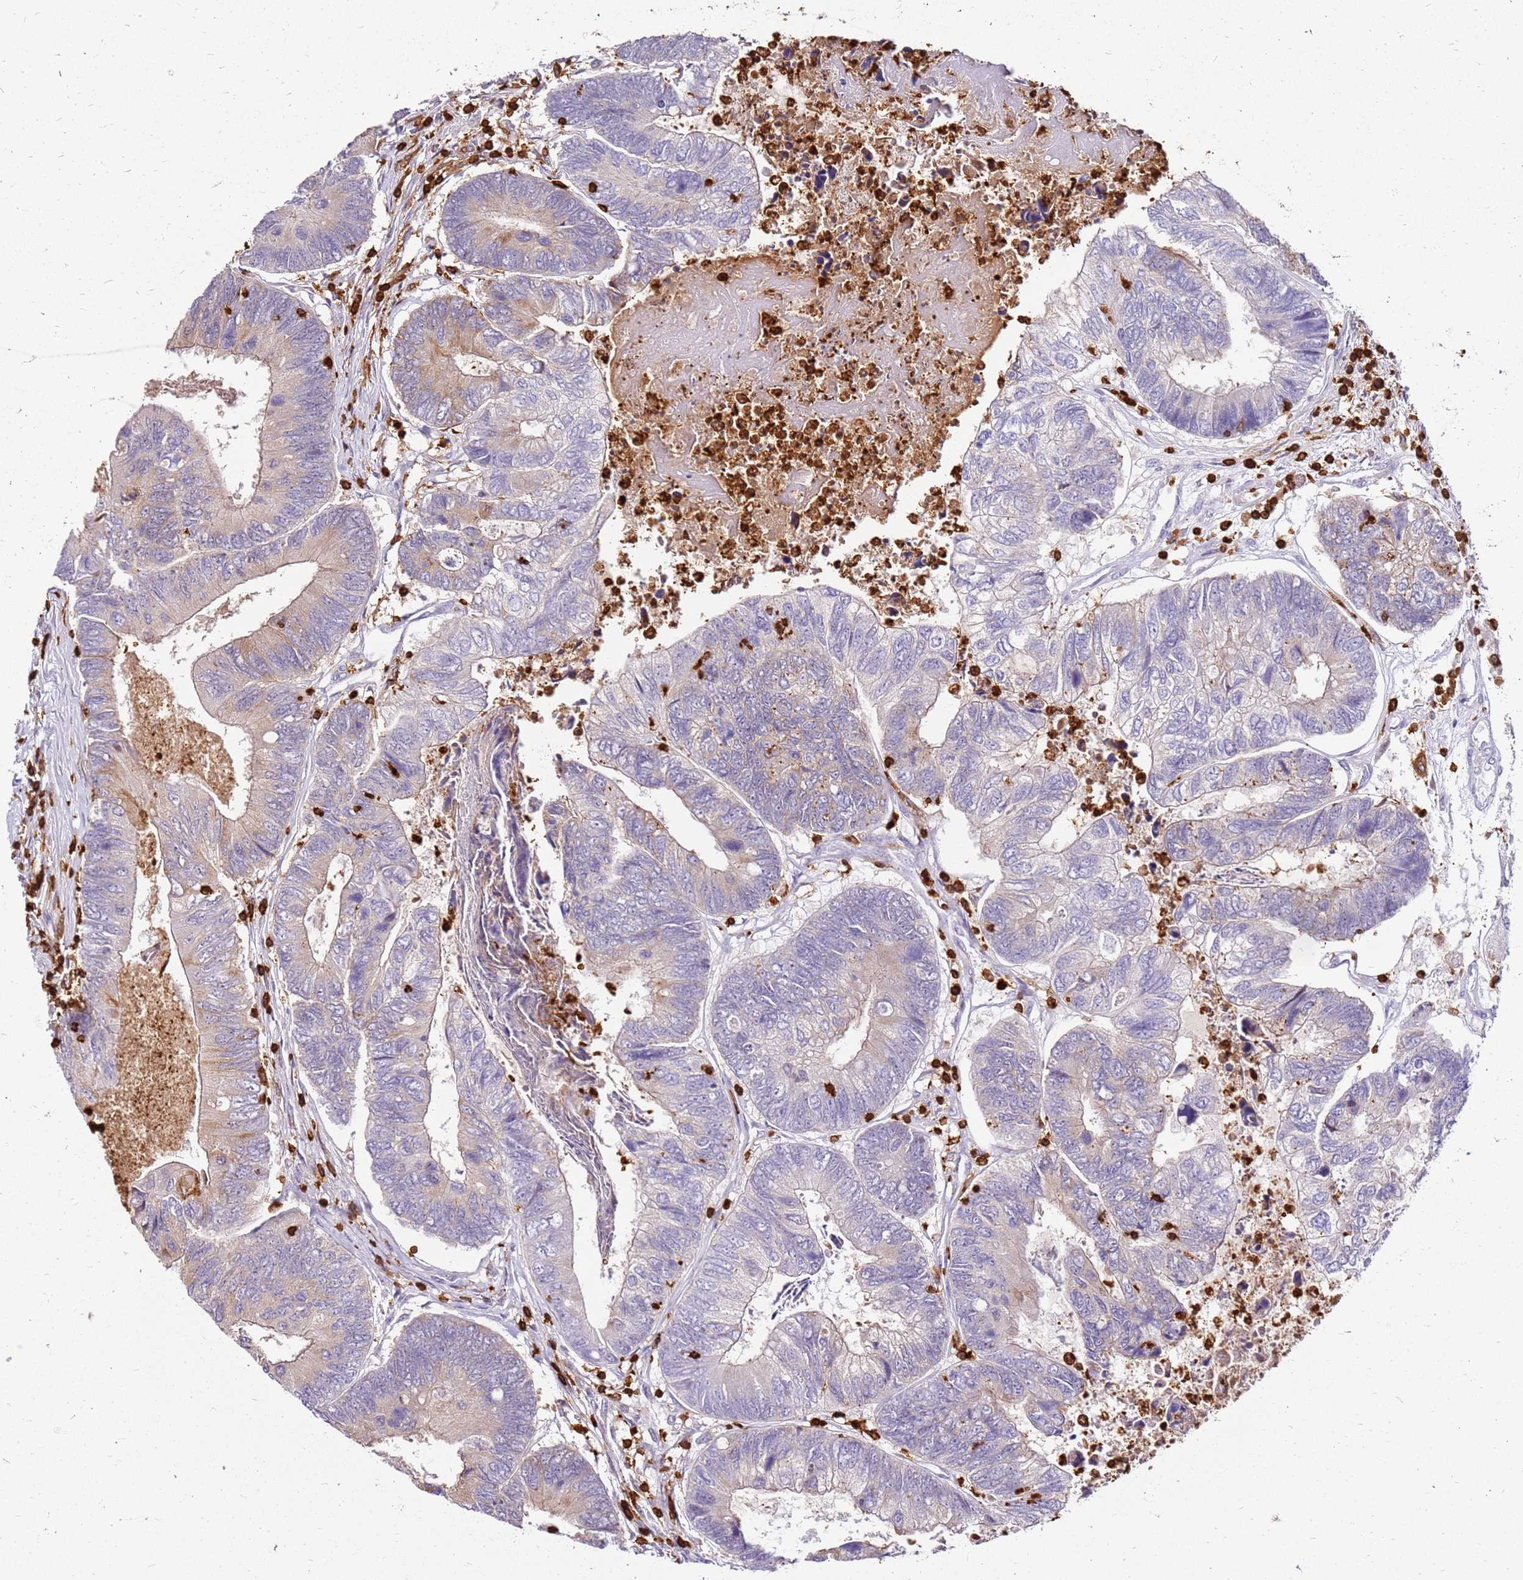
{"staining": {"intensity": "moderate", "quantity": "25%-75%", "location": "cytoplasmic/membranous"}, "tissue": "colorectal cancer", "cell_type": "Tumor cells", "image_type": "cancer", "snomed": [{"axis": "morphology", "description": "Adenocarcinoma, NOS"}, {"axis": "topography", "description": "Colon"}], "caption": "Colorectal cancer (adenocarcinoma) tissue displays moderate cytoplasmic/membranous staining in about 25%-75% of tumor cells, visualized by immunohistochemistry.", "gene": "CORO1A", "patient": {"sex": "female", "age": 67}}